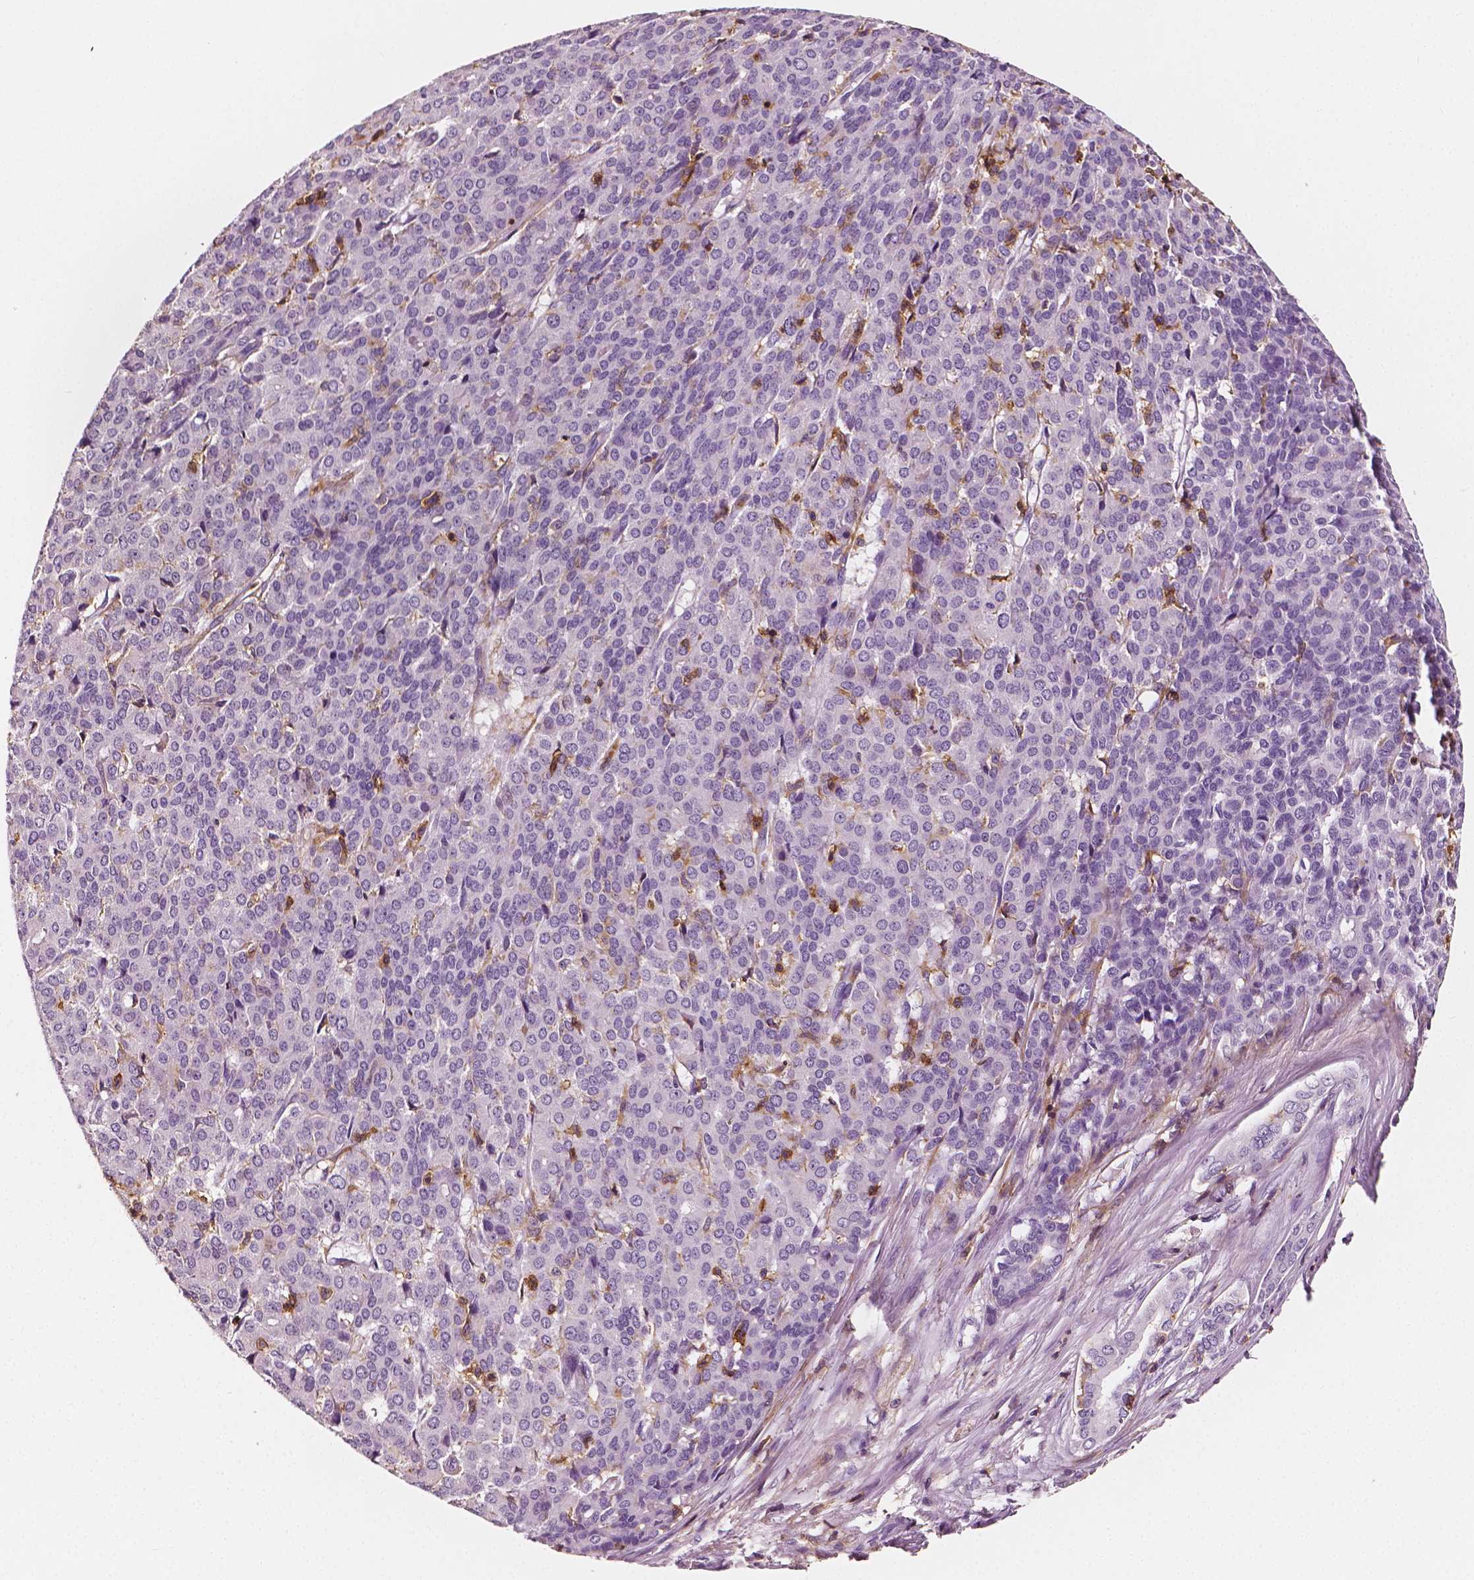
{"staining": {"intensity": "negative", "quantity": "none", "location": "none"}, "tissue": "liver cancer", "cell_type": "Tumor cells", "image_type": "cancer", "snomed": [{"axis": "morphology", "description": "Cholangiocarcinoma"}, {"axis": "topography", "description": "Liver"}], "caption": "The micrograph demonstrates no significant positivity in tumor cells of liver cholangiocarcinoma.", "gene": "PTPRC", "patient": {"sex": "female", "age": 47}}